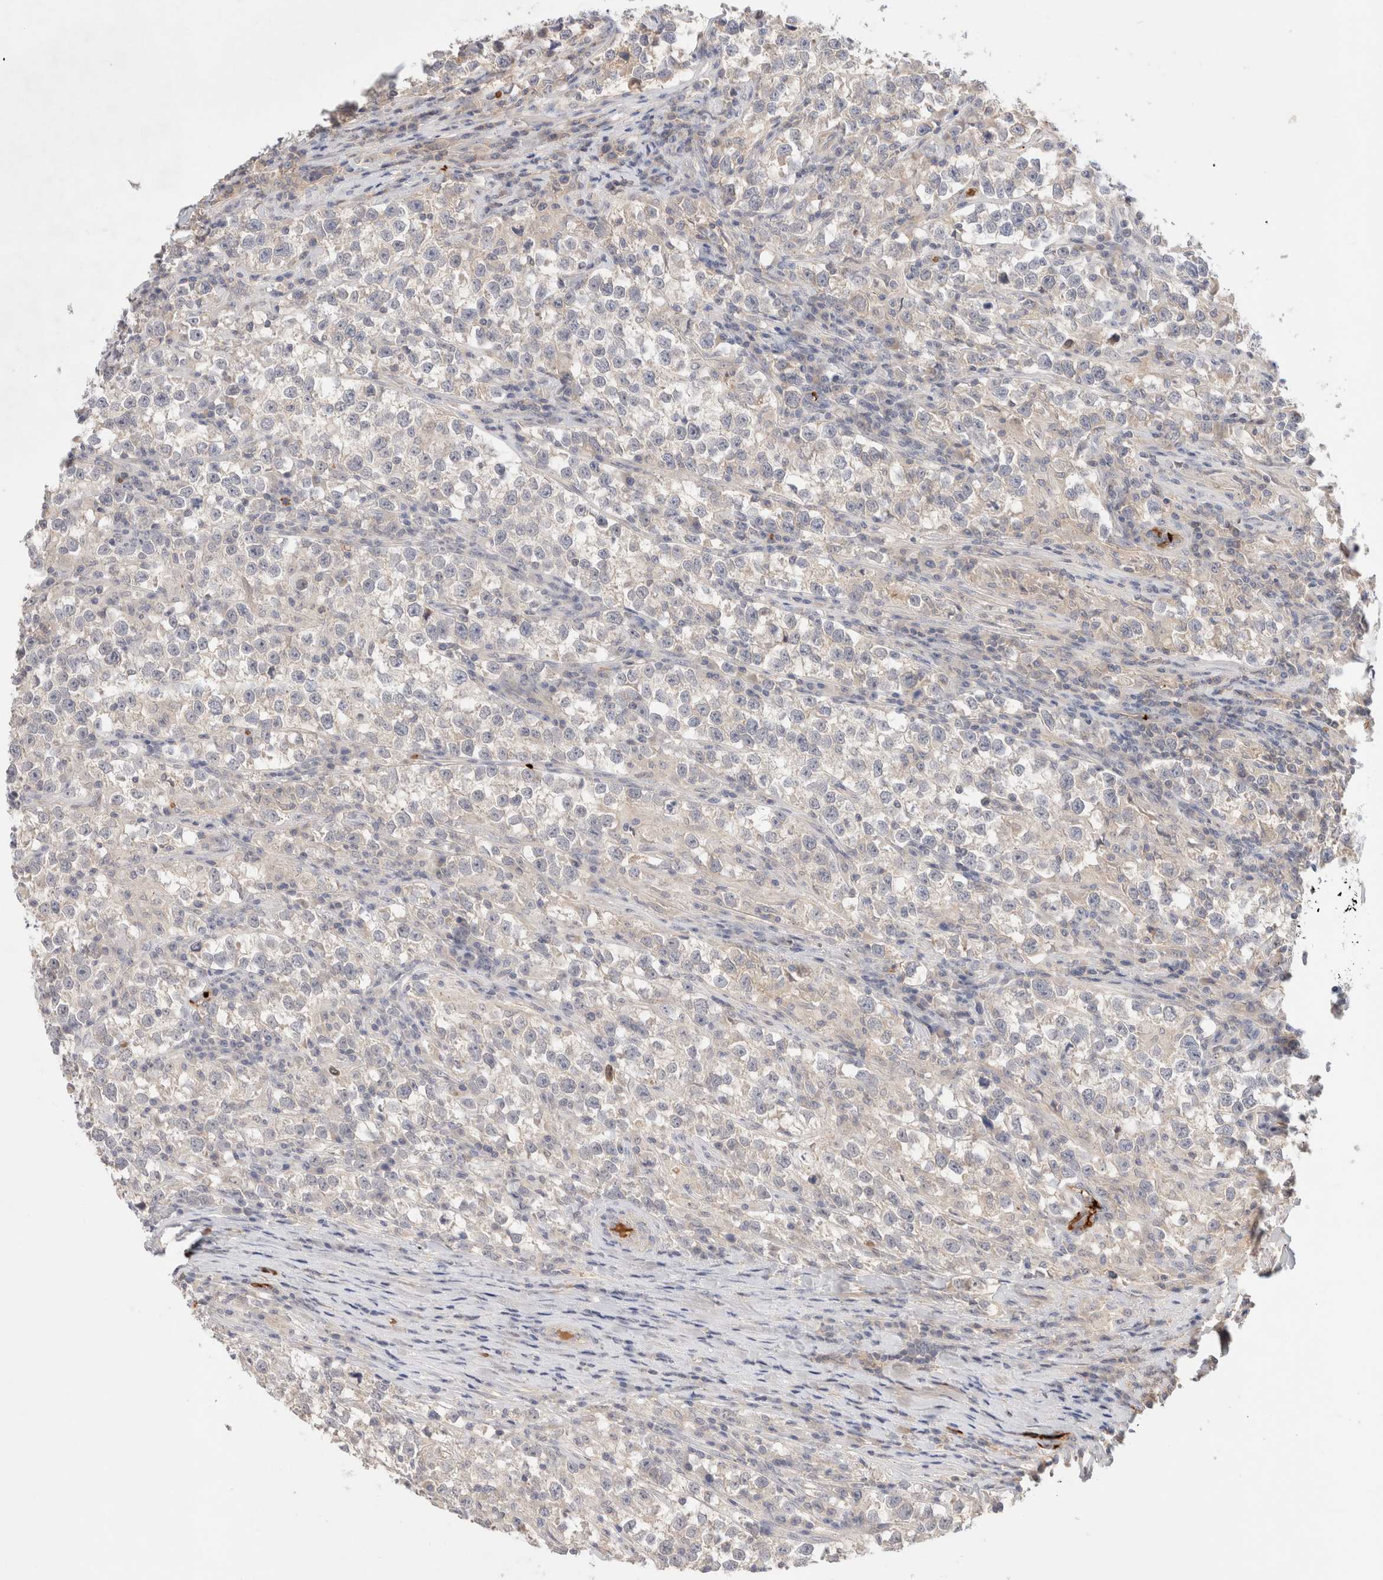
{"staining": {"intensity": "weak", "quantity": "<25%", "location": "cytoplasmic/membranous"}, "tissue": "testis cancer", "cell_type": "Tumor cells", "image_type": "cancer", "snomed": [{"axis": "morphology", "description": "Normal tissue, NOS"}, {"axis": "morphology", "description": "Seminoma, NOS"}, {"axis": "topography", "description": "Testis"}], "caption": "Histopathology image shows no protein expression in tumor cells of testis cancer (seminoma) tissue. (IHC, brightfield microscopy, high magnification).", "gene": "MST1", "patient": {"sex": "male", "age": 43}}